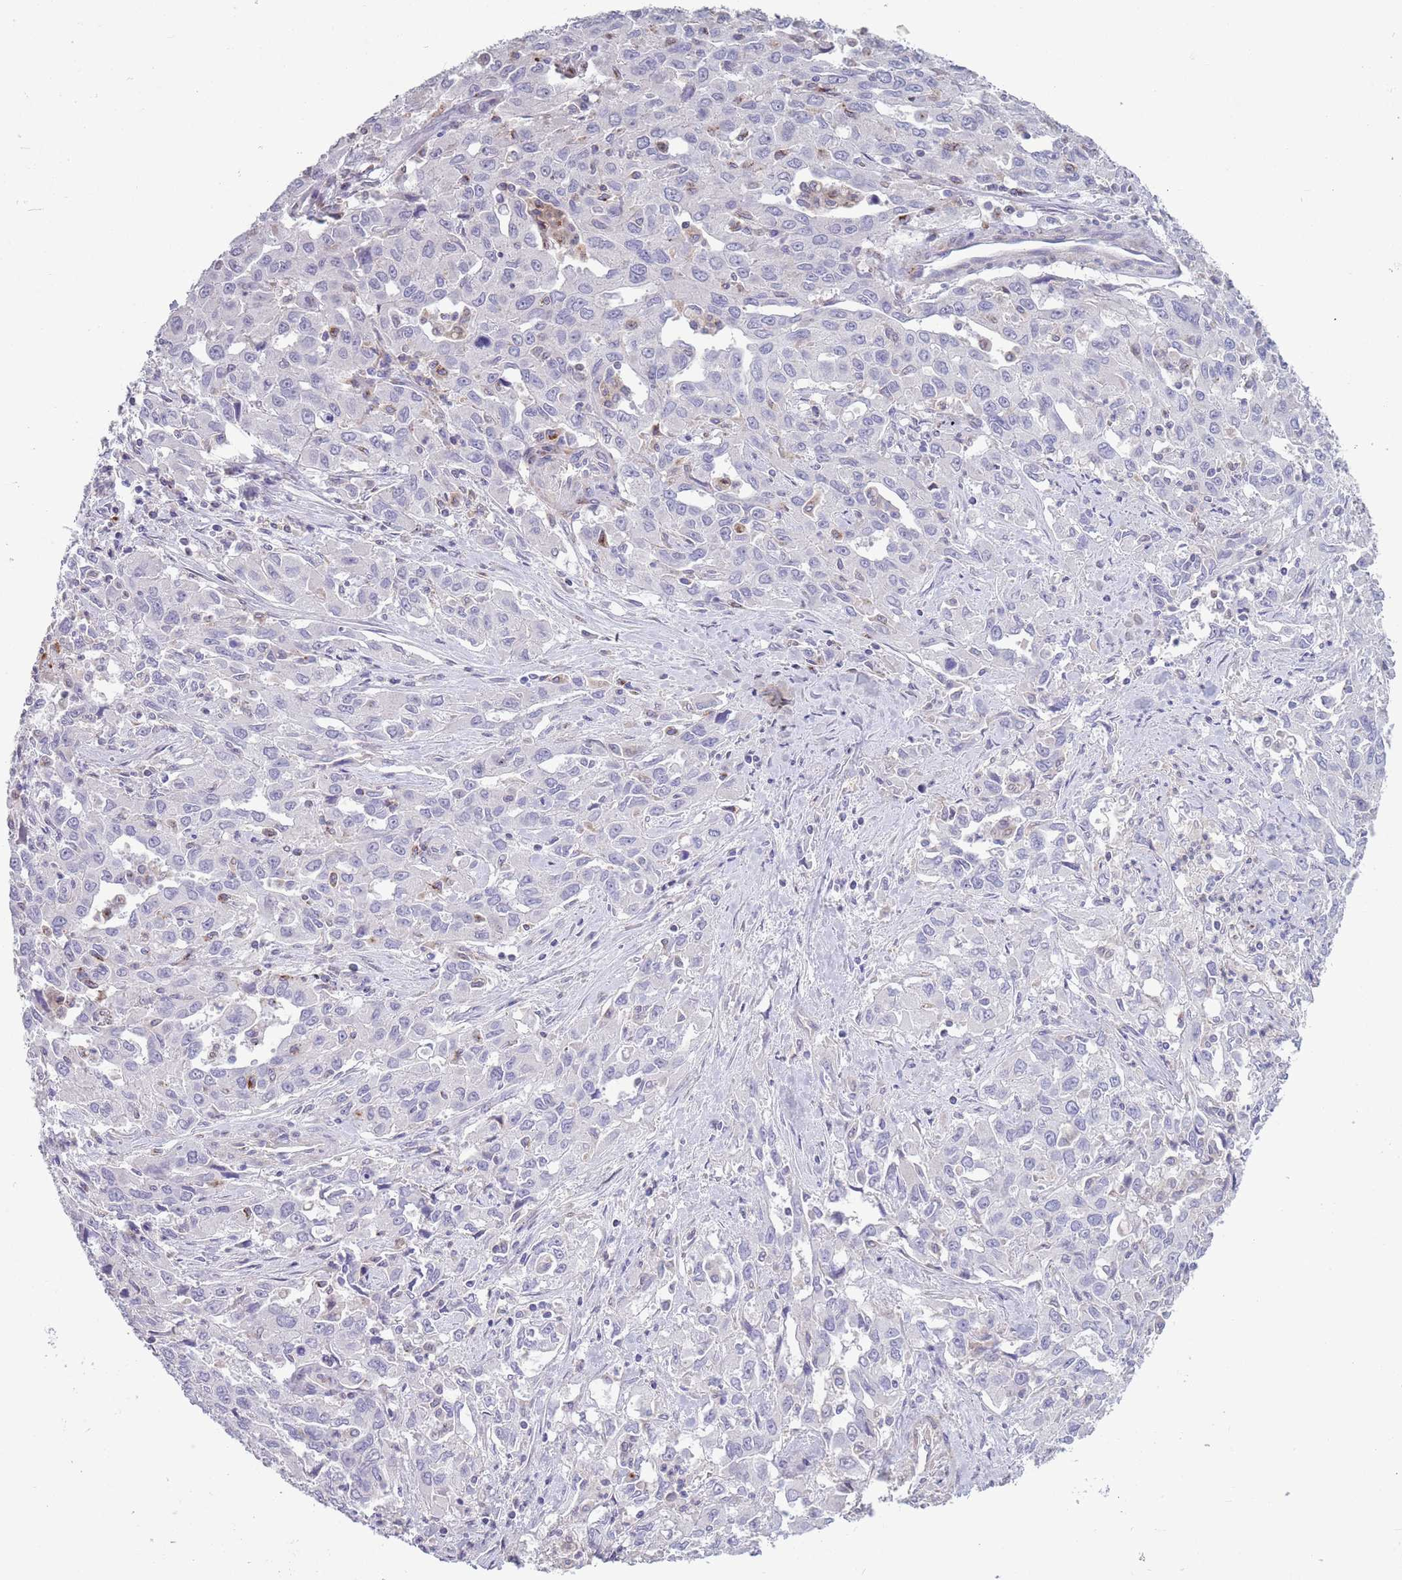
{"staining": {"intensity": "negative", "quantity": "none", "location": "none"}, "tissue": "liver cancer", "cell_type": "Tumor cells", "image_type": "cancer", "snomed": [{"axis": "morphology", "description": "Carcinoma, Hepatocellular, NOS"}, {"axis": "topography", "description": "Liver"}], "caption": "Immunohistochemistry (IHC) photomicrograph of human liver hepatocellular carcinoma stained for a protein (brown), which displays no staining in tumor cells.", "gene": "ACSBG1", "patient": {"sex": "male", "age": 63}}